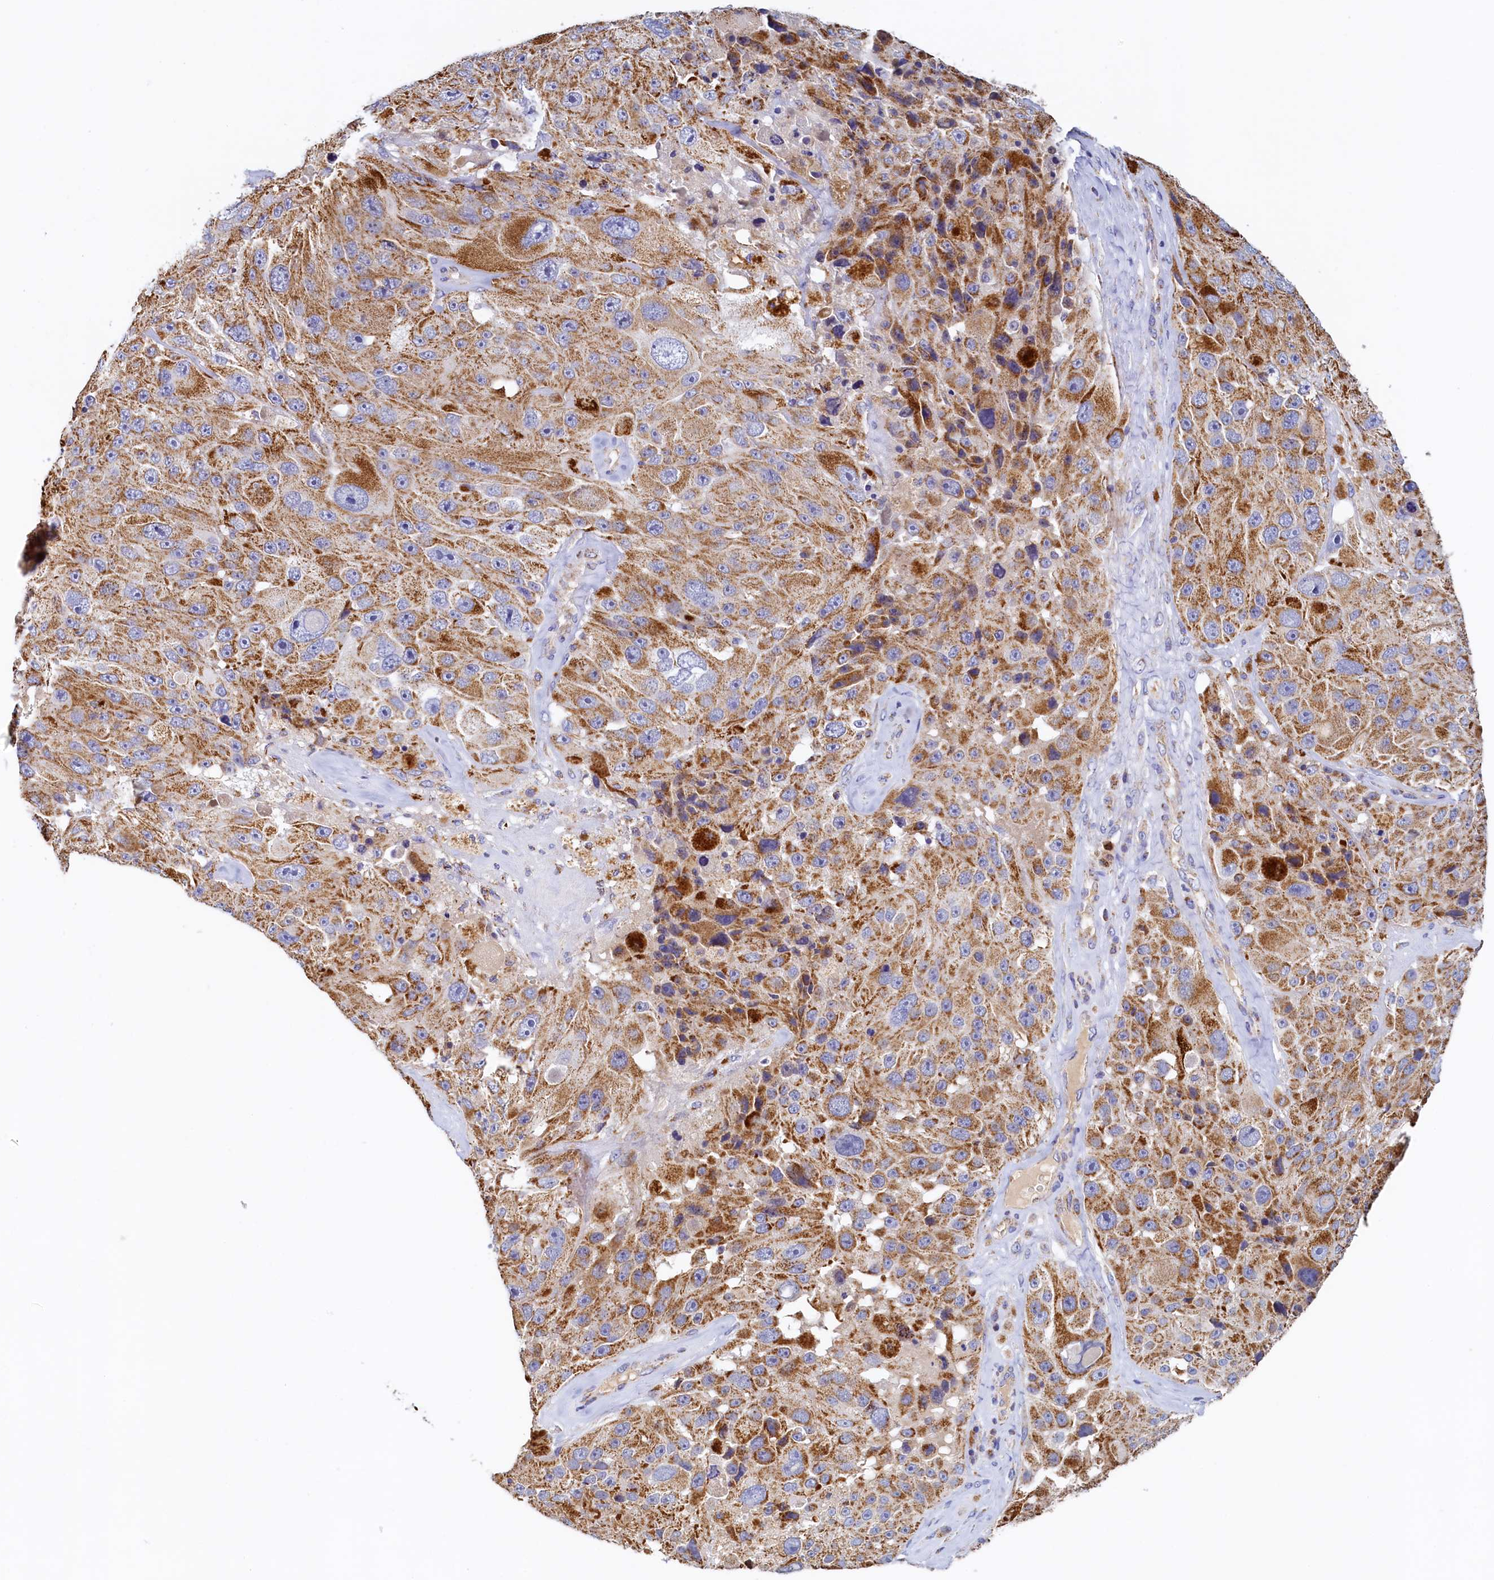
{"staining": {"intensity": "moderate", "quantity": ">75%", "location": "cytoplasmic/membranous"}, "tissue": "melanoma", "cell_type": "Tumor cells", "image_type": "cancer", "snomed": [{"axis": "morphology", "description": "Malignant melanoma, Metastatic site"}, {"axis": "topography", "description": "Lymph node"}], "caption": "DAB immunohistochemical staining of melanoma displays moderate cytoplasmic/membranous protein expression in about >75% of tumor cells. The staining is performed using DAB brown chromogen to label protein expression. The nuclei are counter-stained blue using hematoxylin.", "gene": "POC1A", "patient": {"sex": "male", "age": 62}}